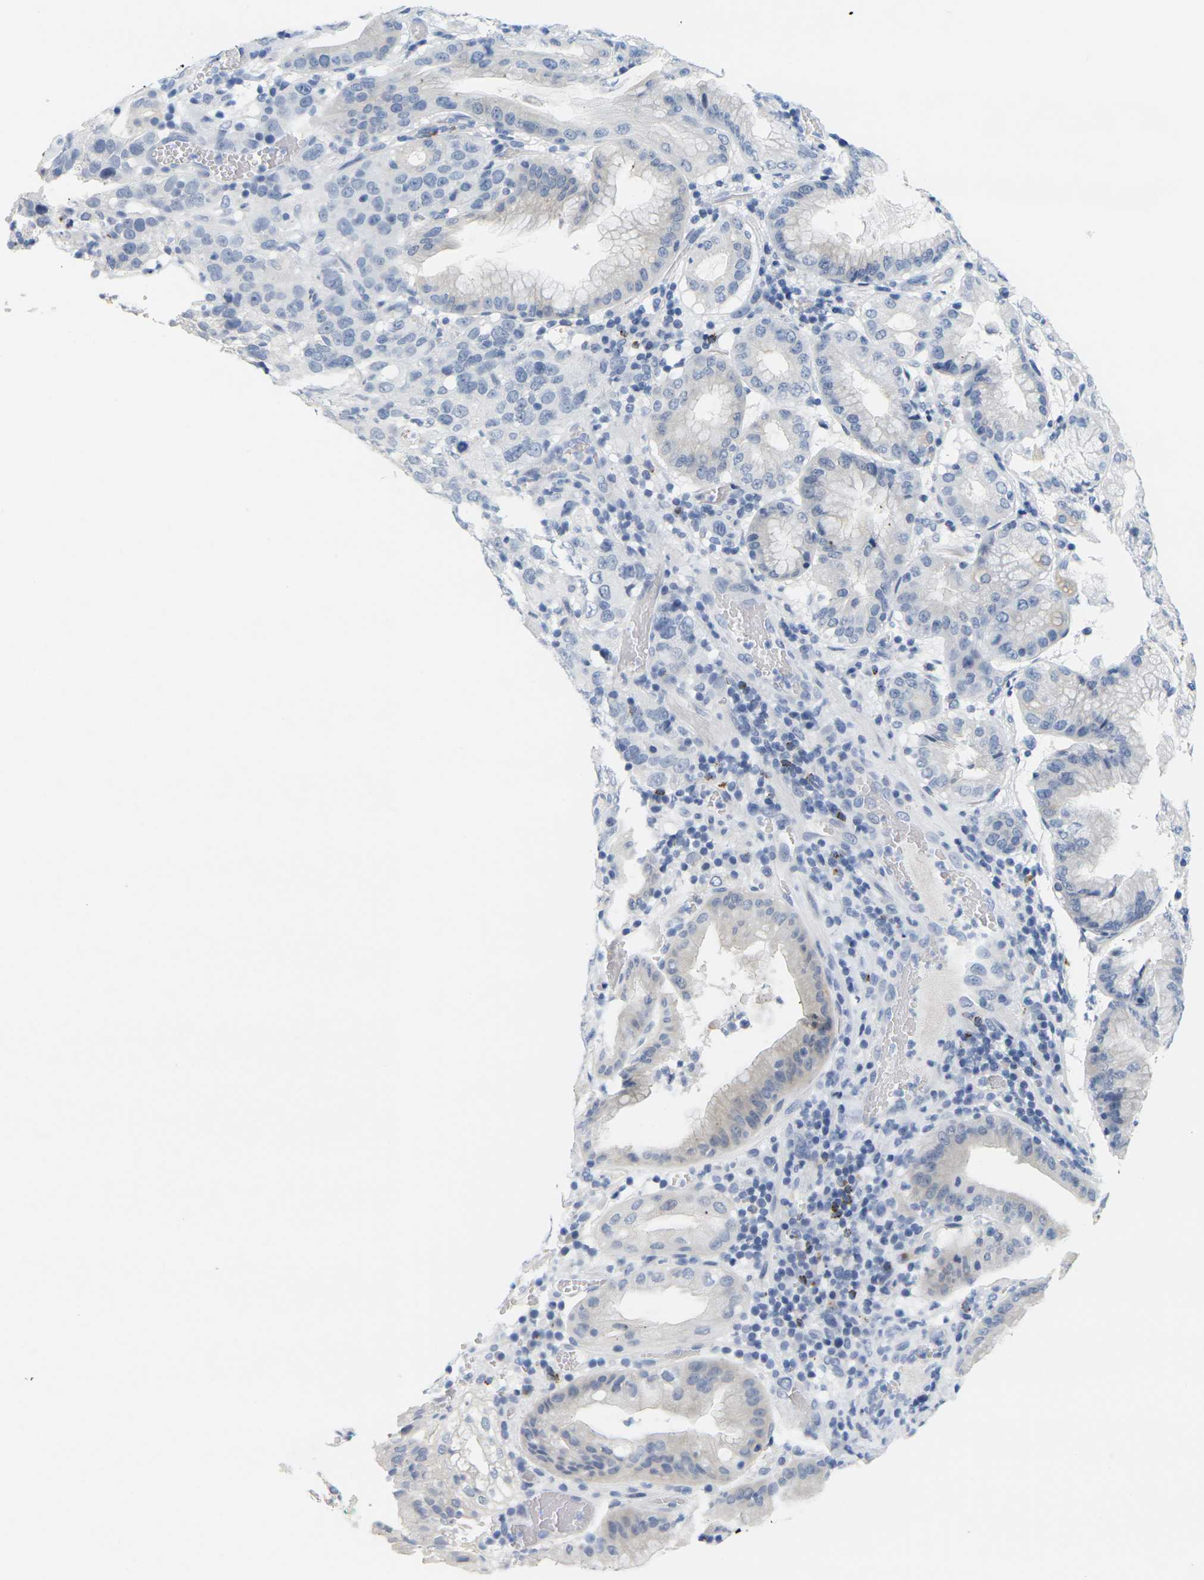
{"staining": {"intensity": "negative", "quantity": "none", "location": "none"}, "tissue": "stomach cancer", "cell_type": "Tumor cells", "image_type": "cancer", "snomed": [{"axis": "morphology", "description": "Normal tissue, NOS"}, {"axis": "morphology", "description": "Adenocarcinoma, NOS"}, {"axis": "topography", "description": "Stomach"}], "caption": "A micrograph of stomach cancer (adenocarcinoma) stained for a protein displays no brown staining in tumor cells. Nuclei are stained in blue.", "gene": "HLA-DOB", "patient": {"sex": "male", "age": 48}}